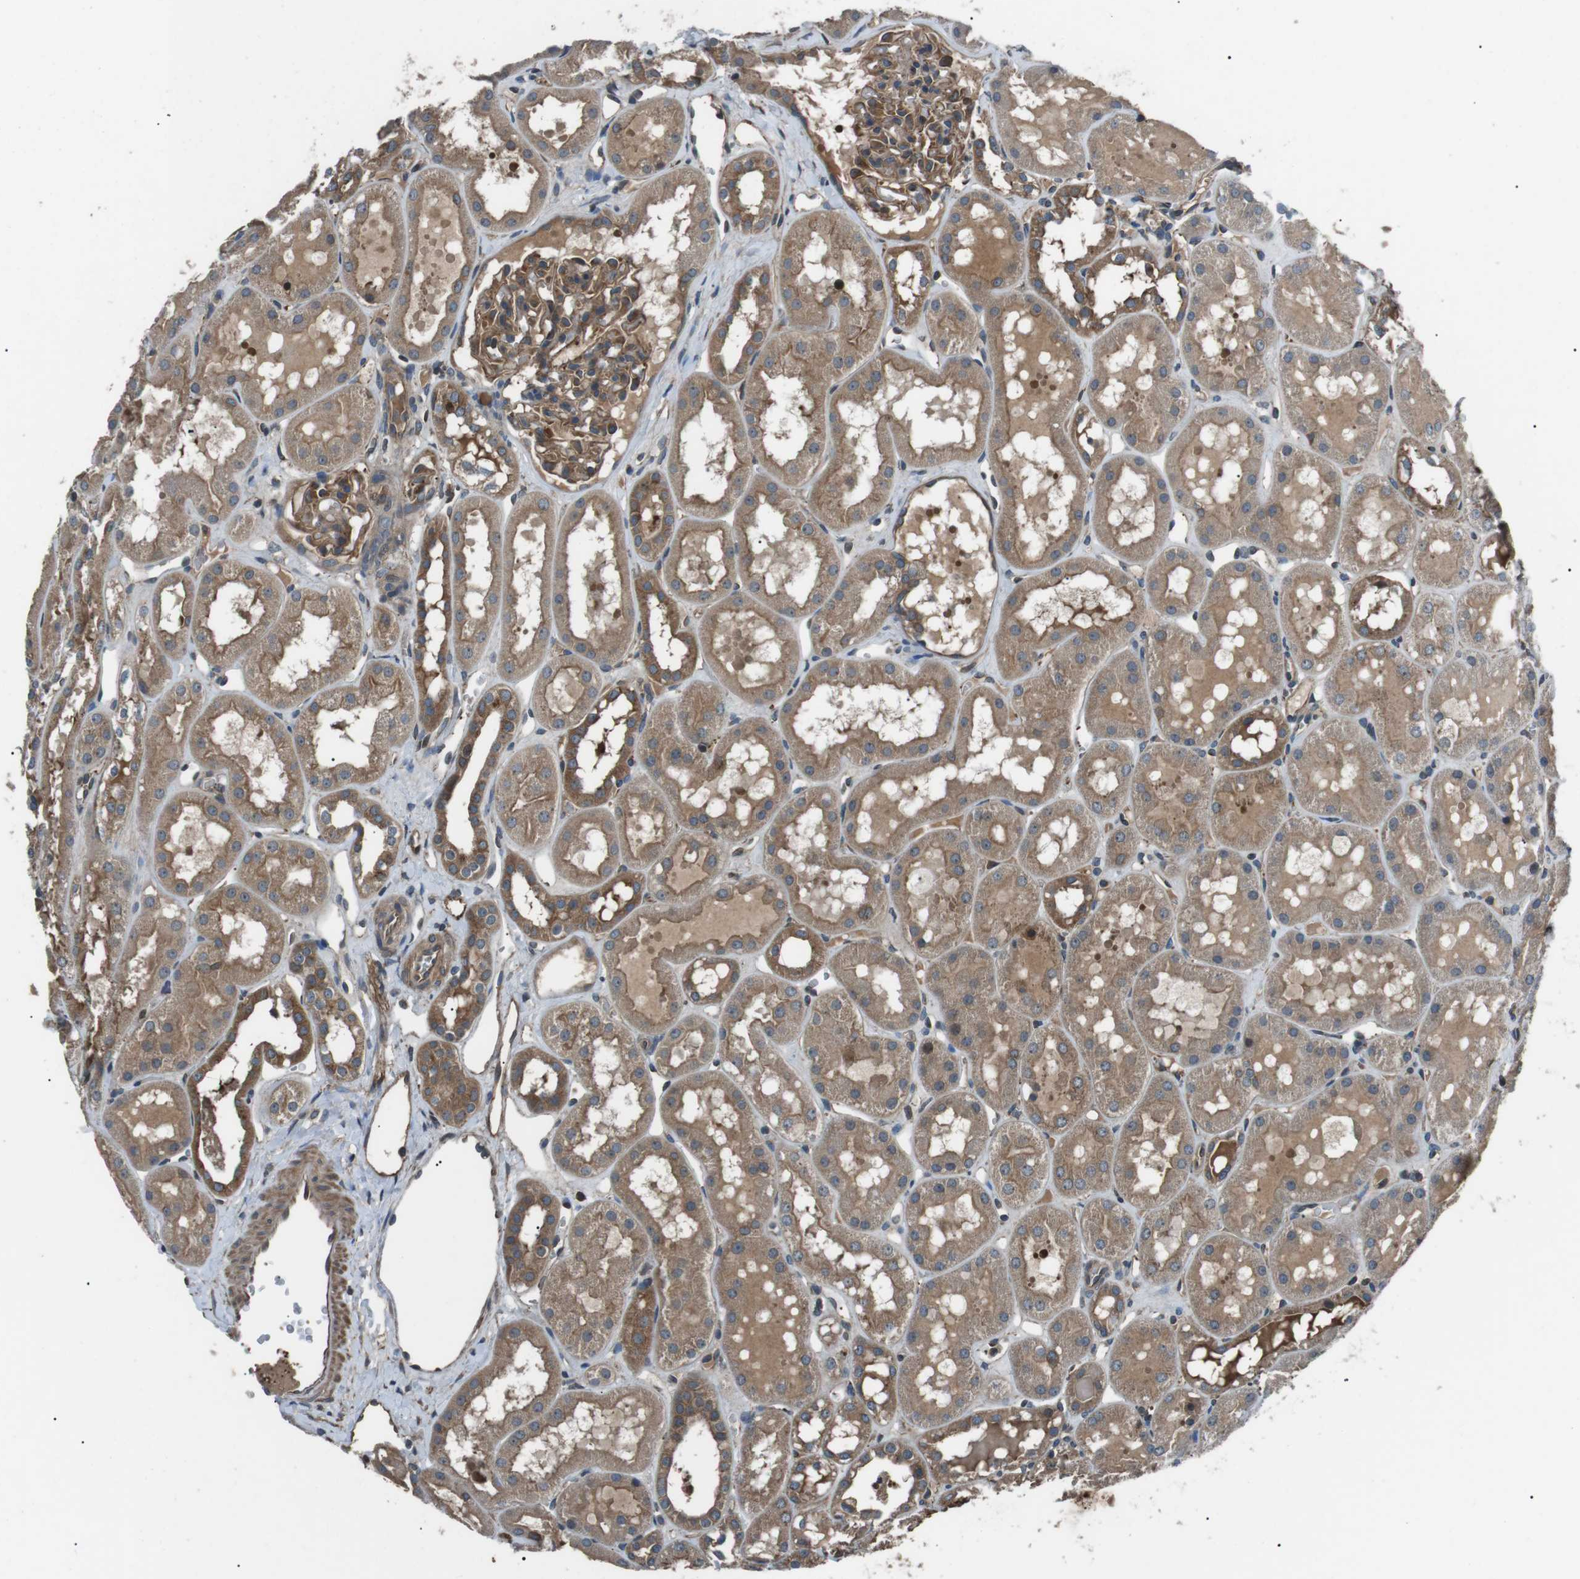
{"staining": {"intensity": "moderate", "quantity": ">75%", "location": "cytoplasmic/membranous"}, "tissue": "kidney", "cell_type": "Cells in glomeruli", "image_type": "normal", "snomed": [{"axis": "morphology", "description": "Normal tissue, NOS"}, {"axis": "topography", "description": "Kidney"}, {"axis": "topography", "description": "Urinary bladder"}], "caption": "A brown stain highlights moderate cytoplasmic/membranous staining of a protein in cells in glomeruli of unremarkable kidney. (brown staining indicates protein expression, while blue staining denotes nuclei).", "gene": "GPR161", "patient": {"sex": "male", "age": 16}}